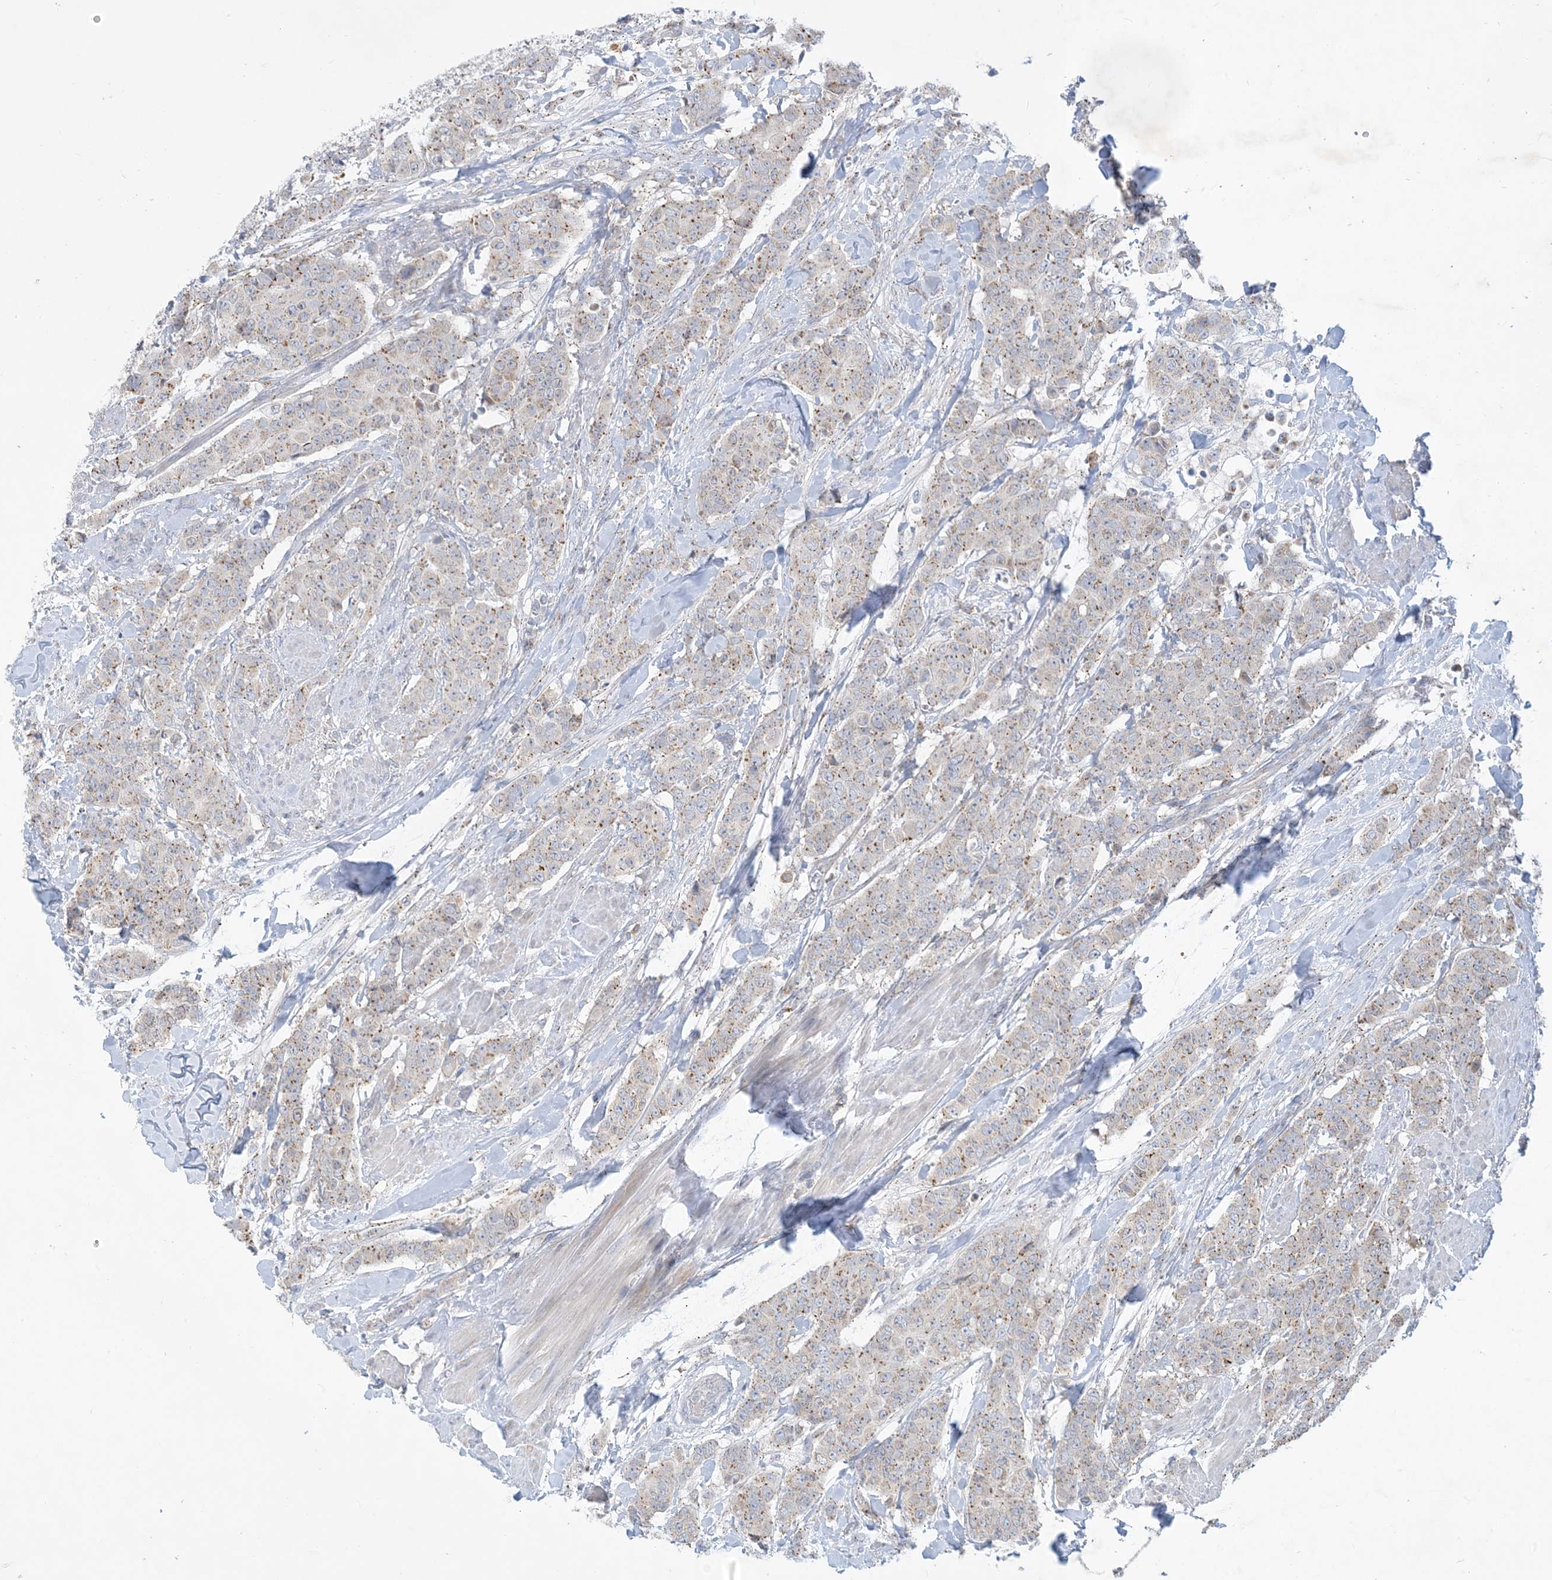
{"staining": {"intensity": "moderate", "quantity": "25%-75%", "location": "cytoplasmic/membranous"}, "tissue": "breast cancer", "cell_type": "Tumor cells", "image_type": "cancer", "snomed": [{"axis": "morphology", "description": "Duct carcinoma"}, {"axis": "topography", "description": "Breast"}], "caption": "Approximately 25%-75% of tumor cells in breast cancer (infiltrating ductal carcinoma) demonstrate moderate cytoplasmic/membranous protein positivity as visualized by brown immunohistochemical staining.", "gene": "CCDC14", "patient": {"sex": "female", "age": 40}}